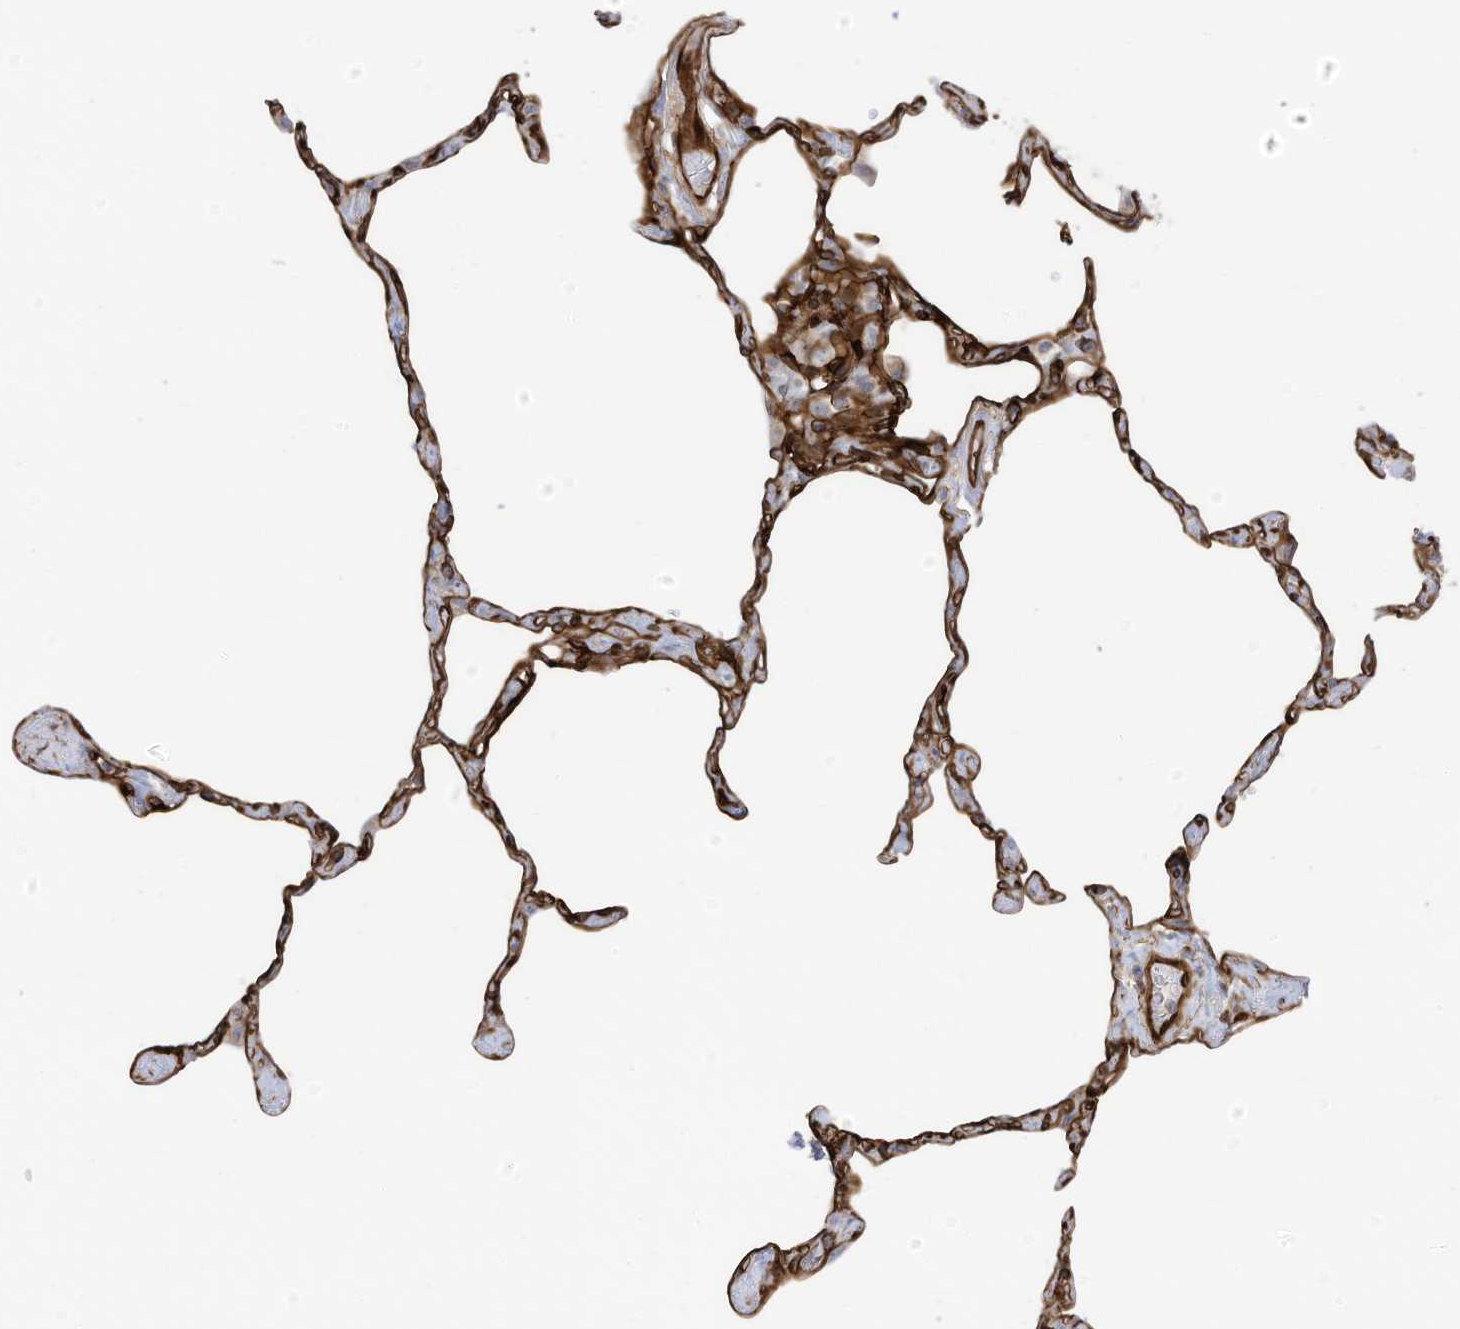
{"staining": {"intensity": "strong", "quantity": ">75%", "location": "cytoplasmic/membranous"}, "tissue": "lung", "cell_type": "Alveolar cells", "image_type": "normal", "snomed": [{"axis": "morphology", "description": "Normal tissue, NOS"}, {"axis": "topography", "description": "Lung"}], "caption": "Protein expression analysis of benign human lung reveals strong cytoplasmic/membranous staining in about >75% of alveolar cells. (DAB IHC with brightfield microscopy, high magnification).", "gene": "ABCB7", "patient": {"sex": "male", "age": 65}}